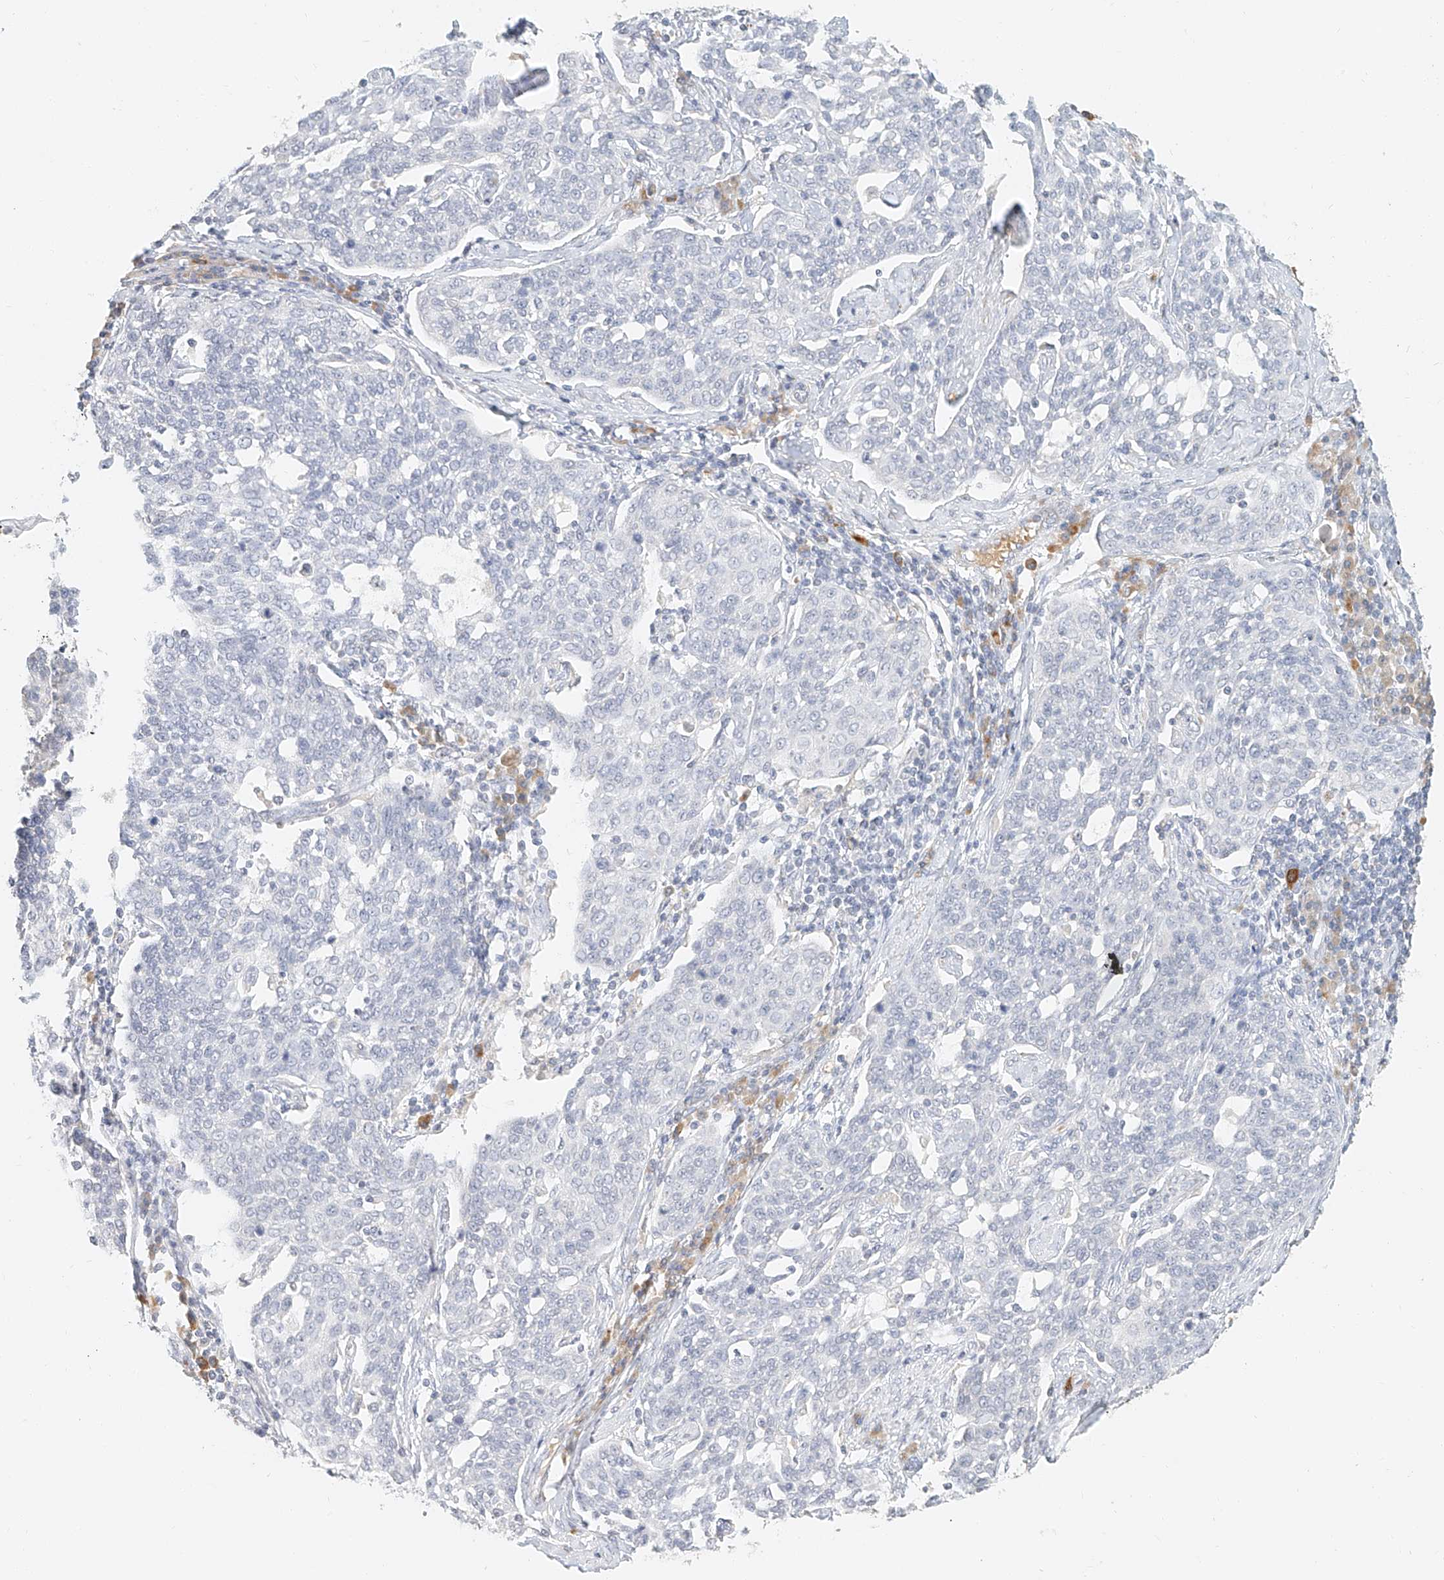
{"staining": {"intensity": "negative", "quantity": "none", "location": "none"}, "tissue": "cervical cancer", "cell_type": "Tumor cells", "image_type": "cancer", "snomed": [{"axis": "morphology", "description": "Squamous cell carcinoma, NOS"}, {"axis": "topography", "description": "Cervix"}], "caption": "Tumor cells are negative for protein expression in human squamous cell carcinoma (cervical).", "gene": "CXorf58", "patient": {"sex": "female", "age": 34}}